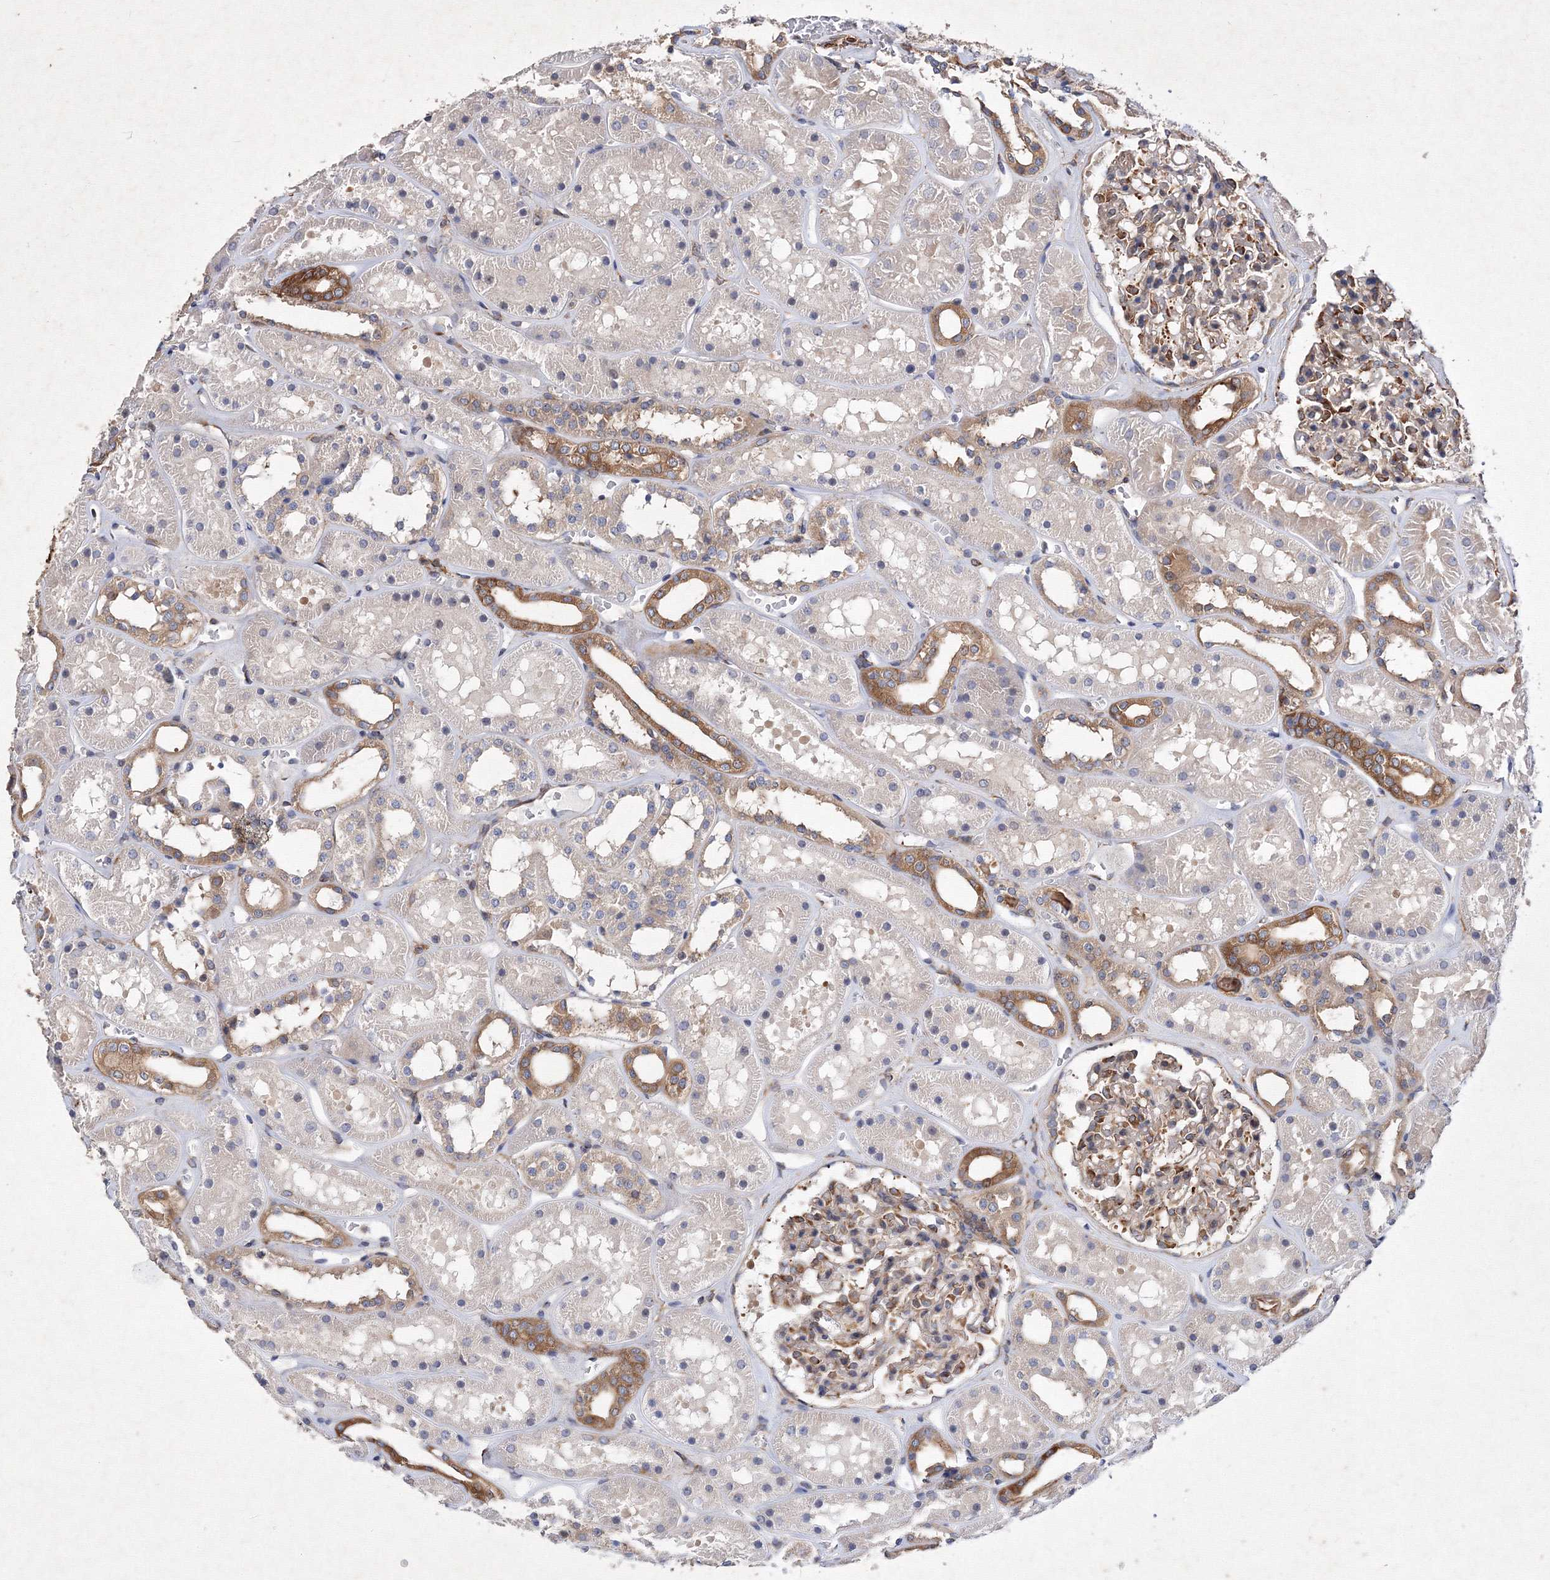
{"staining": {"intensity": "moderate", "quantity": ">75%", "location": "cytoplasmic/membranous"}, "tissue": "kidney", "cell_type": "Cells in glomeruli", "image_type": "normal", "snomed": [{"axis": "morphology", "description": "Normal tissue, NOS"}, {"axis": "topography", "description": "Kidney"}], "caption": "This micrograph reveals immunohistochemistry staining of unremarkable human kidney, with medium moderate cytoplasmic/membranous staining in approximately >75% of cells in glomeruli.", "gene": "SNX18", "patient": {"sex": "female", "age": 41}}